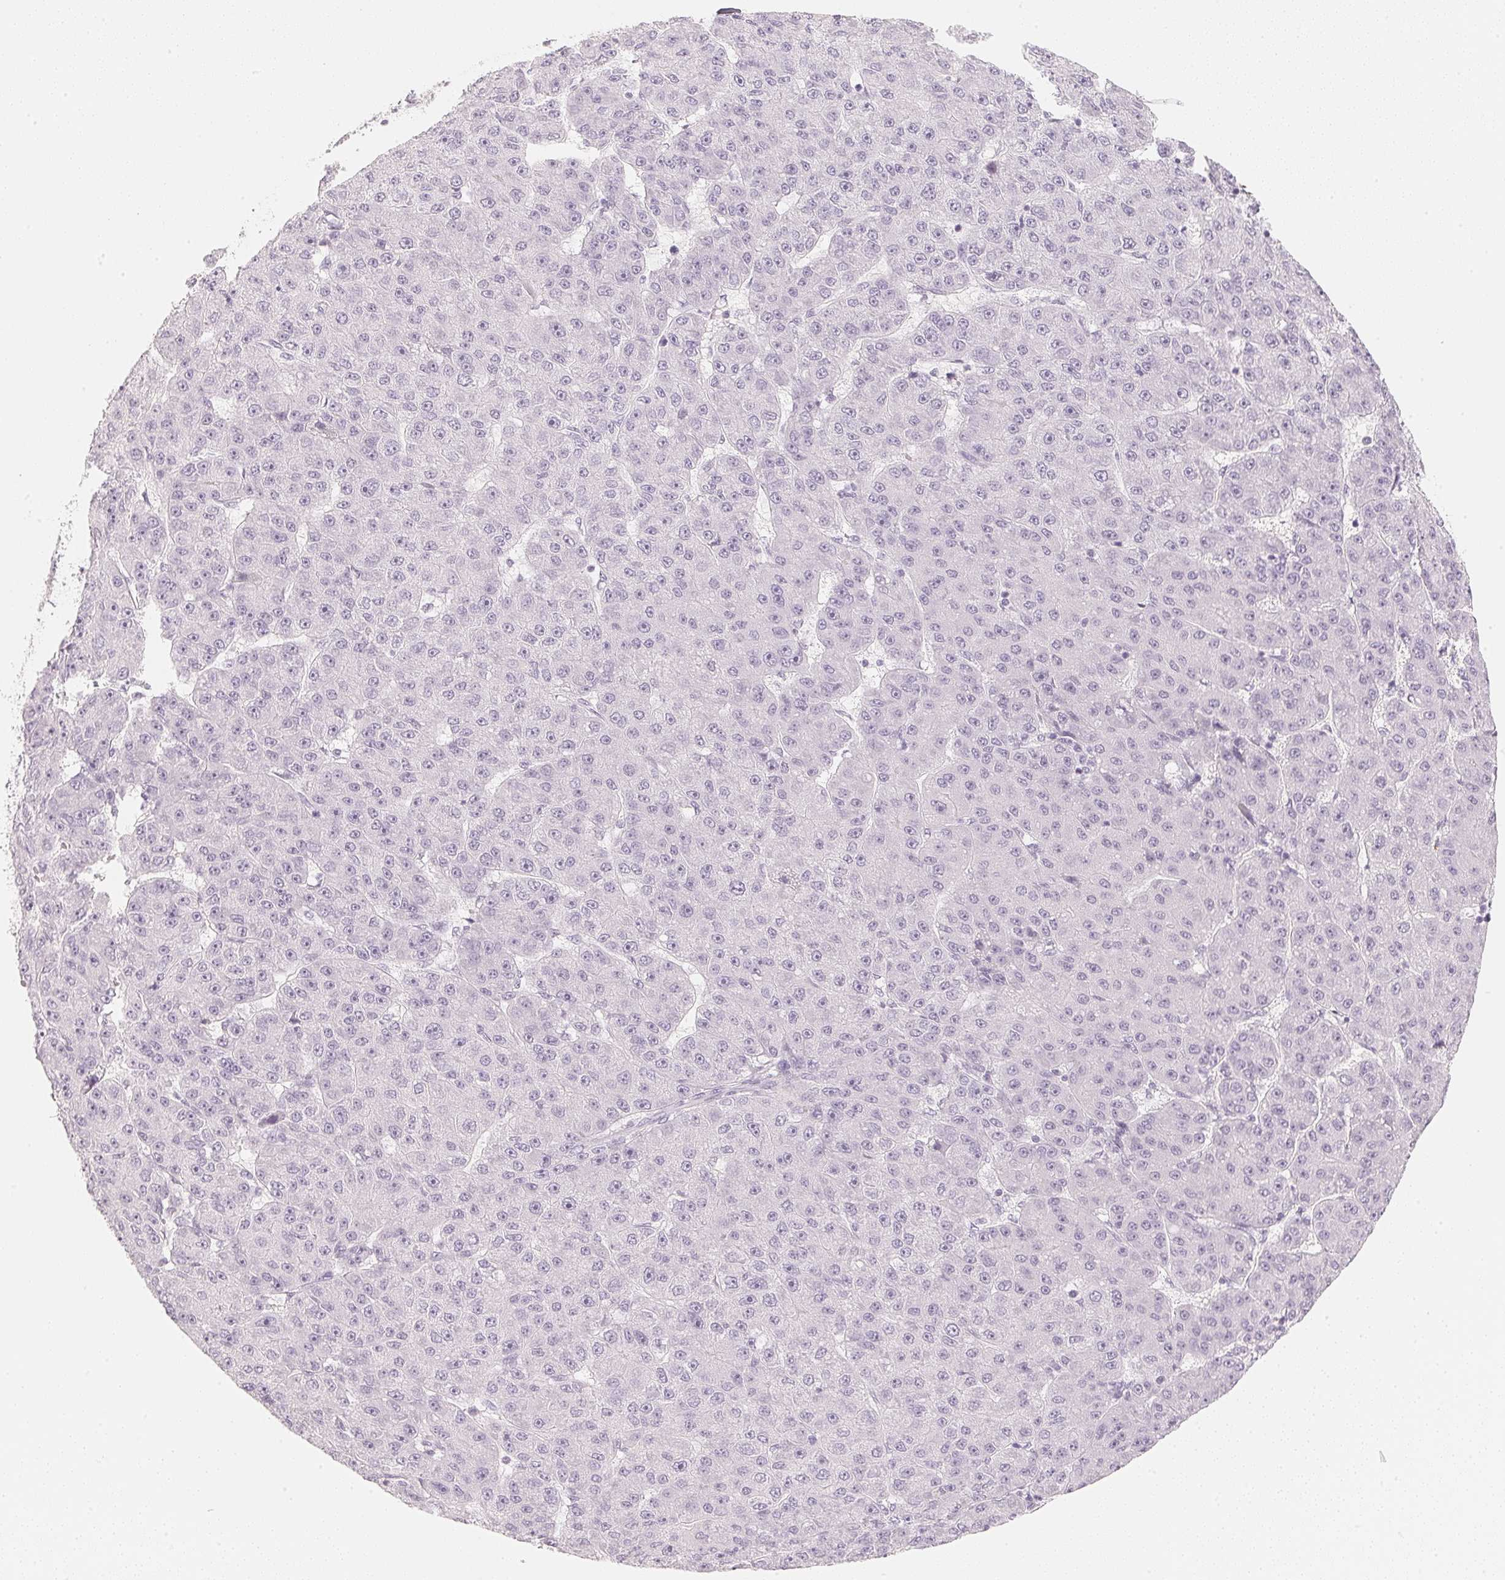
{"staining": {"intensity": "negative", "quantity": "none", "location": "none"}, "tissue": "liver cancer", "cell_type": "Tumor cells", "image_type": "cancer", "snomed": [{"axis": "morphology", "description": "Carcinoma, Hepatocellular, NOS"}, {"axis": "topography", "description": "Liver"}], "caption": "Liver cancer (hepatocellular carcinoma) was stained to show a protein in brown. There is no significant positivity in tumor cells. The staining was performed using DAB (3,3'-diaminobenzidine) to visualize the protein expression in brown, while the nuclei were stained in blue with hematoxylin (Magnification: 20x).", "gene": "SLC22A8", "patient": {"sex": "male", "age": 67}}